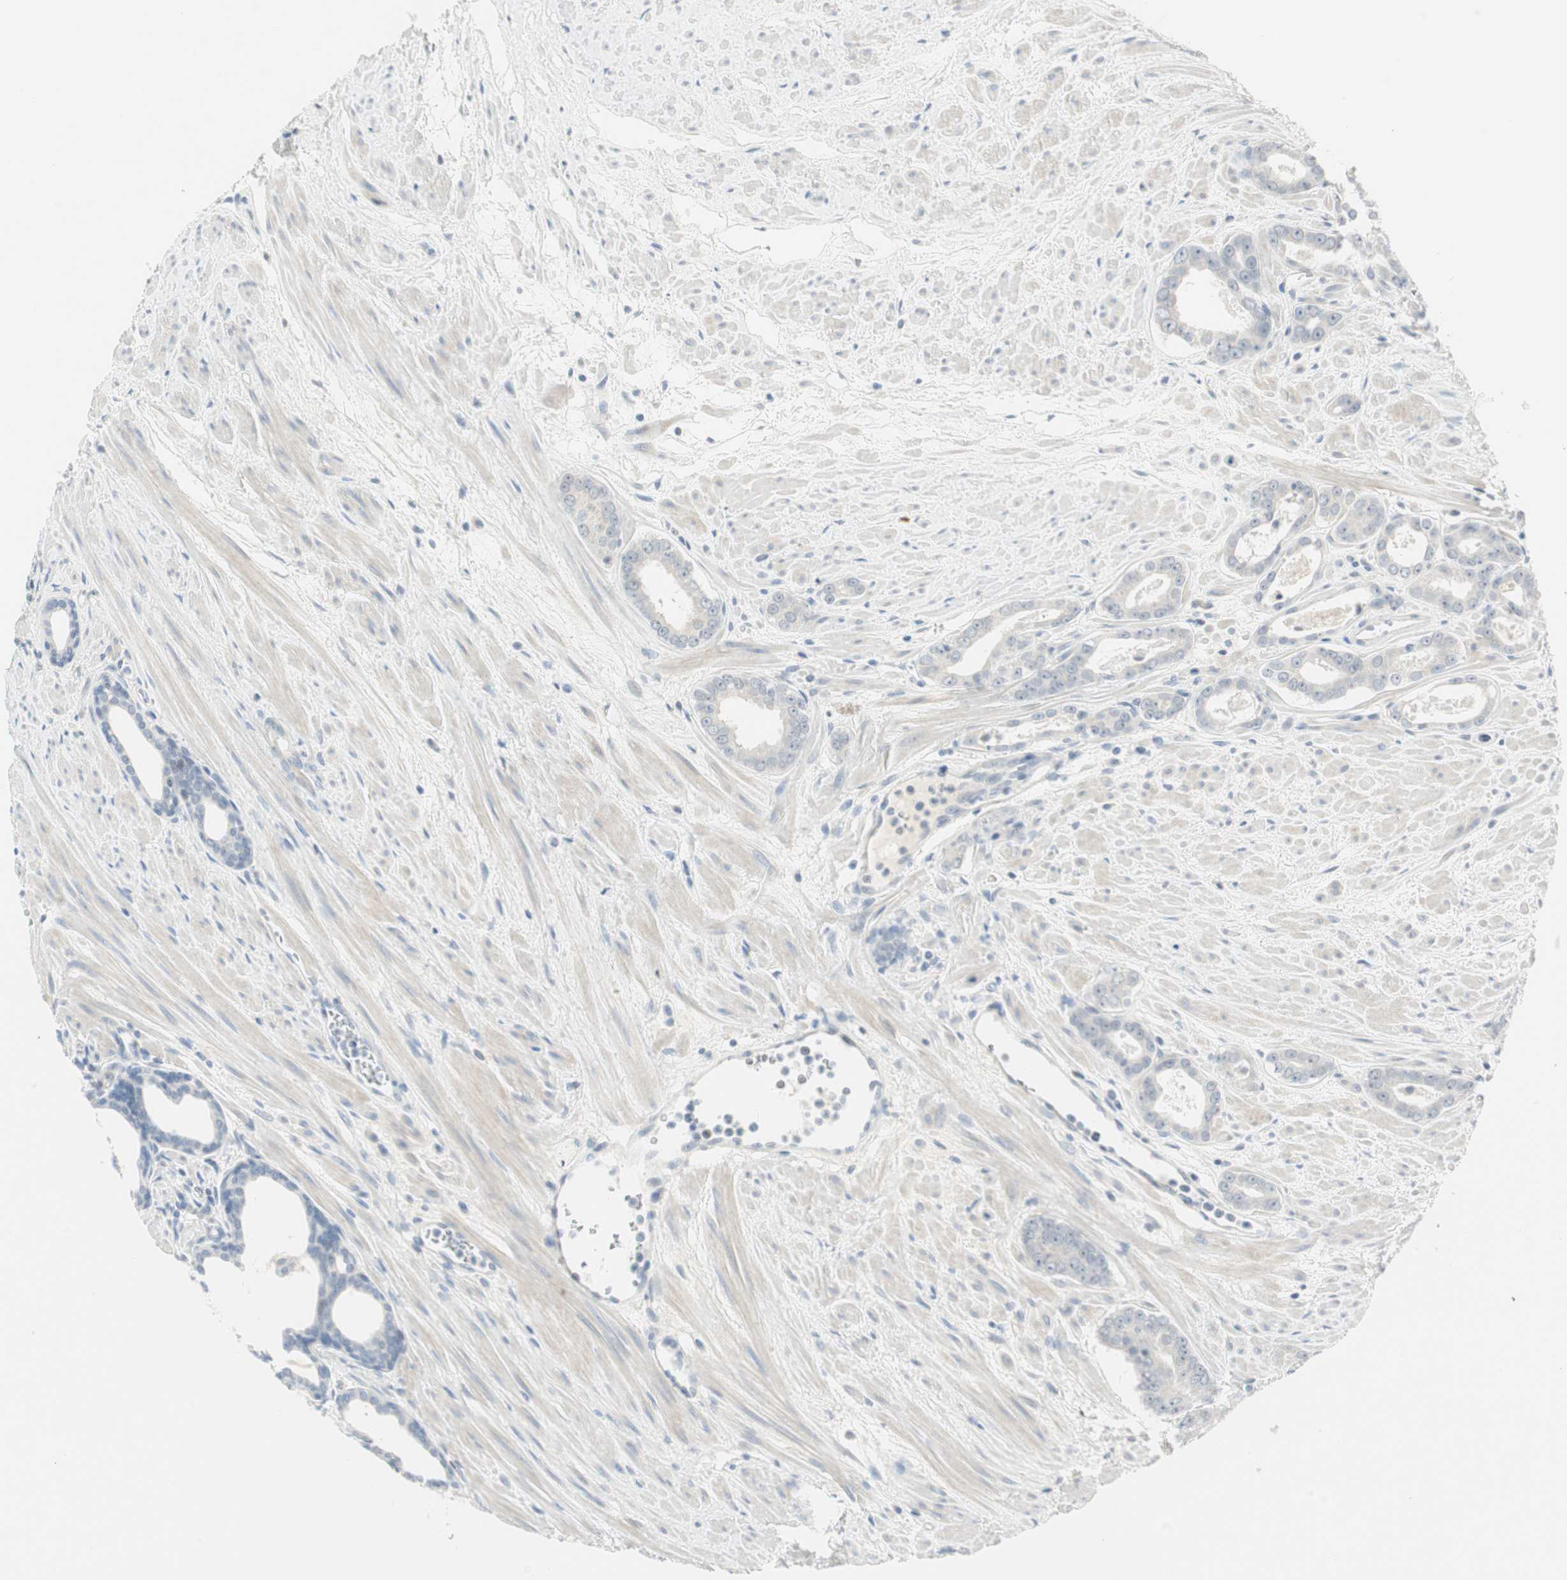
{"staining": {"intensity": "negative", "quantity": "none", "location": "none"}, "tissue": "prostate cancer", "cell_type": "Tumor cells", "image_type": "cancer", "snomed": [{"axis": "morphology", "description": "Adenocarcinoma, Low grade"}, {"axis": "topography", "description": "Prostate"}], "caption": "Adenocarcinoma (low-grade) (prostate) was stained to show a protein in brown. There is no significant expression in tumor cells.", "gene": "MLLT10", "patient": {"sex": "male", "age": 57}}